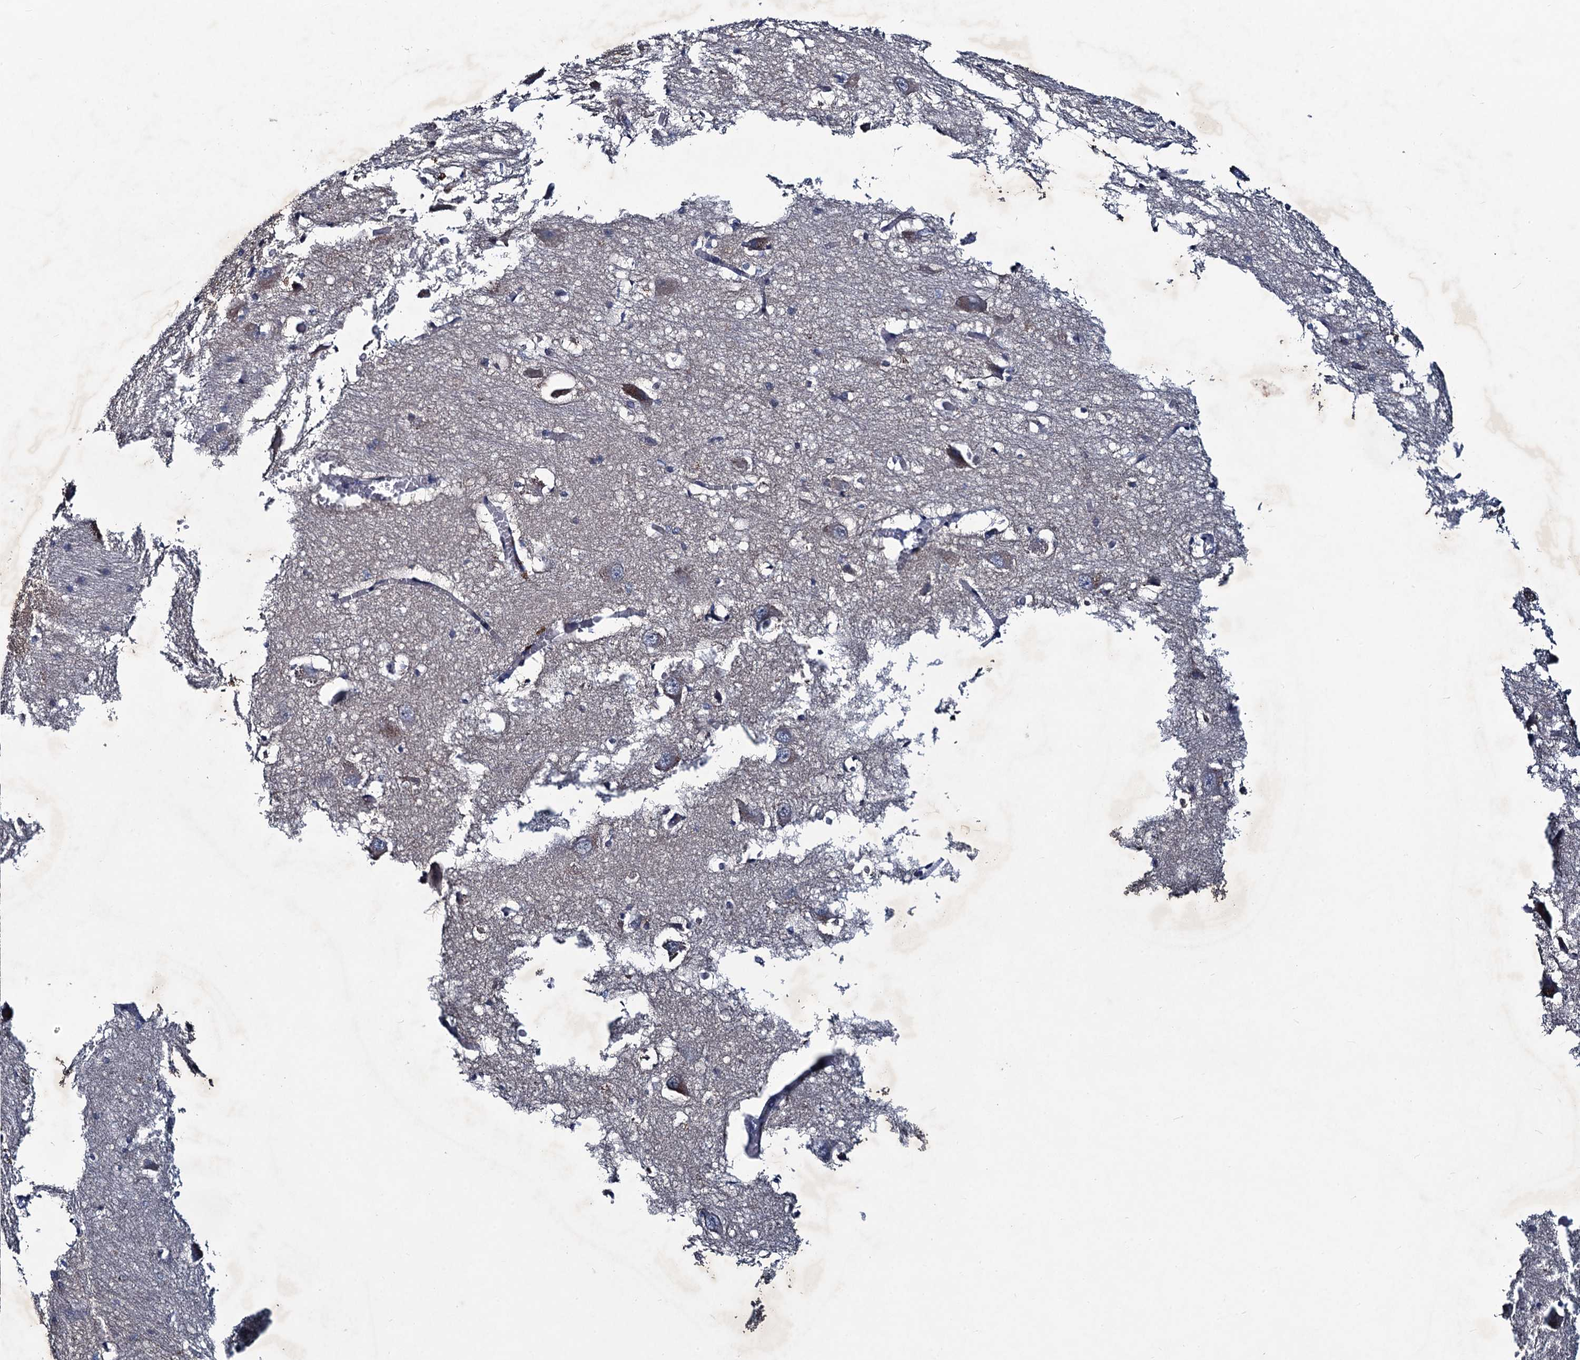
{"staining": {"intensity": "negative", "quantity": "none", "location": "none"}, "tissue": "caudate", "cell_type": "Glial cells", "image_type": "normal", "snomed": [{"axis": "morphology", "description": "Normal tissue, NOS"}, {"axis": "topography", "description": "Lateral ventricle wall"}], "caption": "Glial cells show no significant protein expression in normal caudate.", "gene": "RTKN2", "patient": {"sex": "male", "age": 37}}